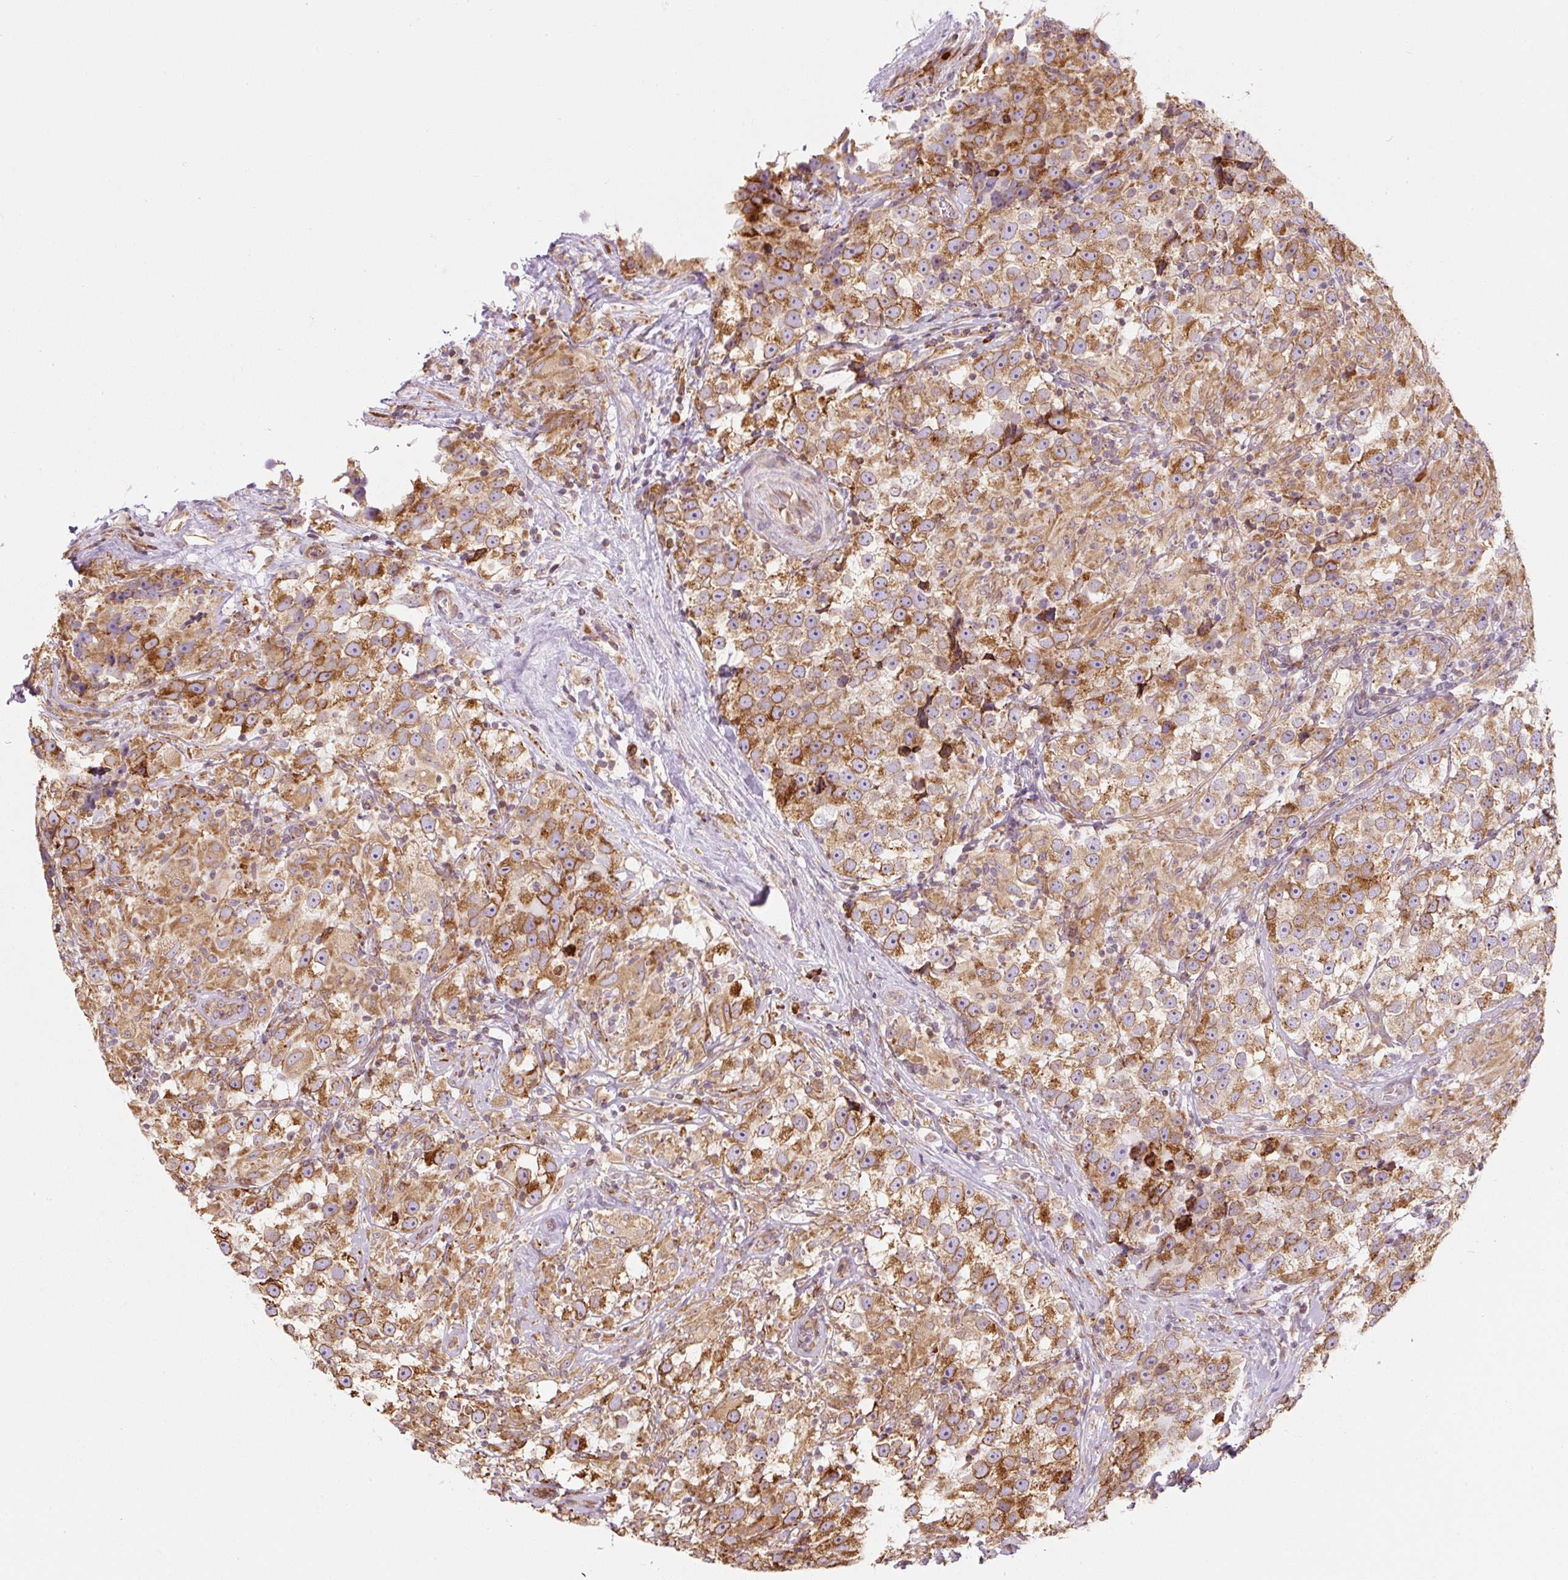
{"staining": {"intensity": "strong", "quantity": ">75%", "location": "cytoplasmic/membranous"}, "tissue": "testis cancer", "cell_type": "Tumor cells", "image_type": "cancer", "snomed": [{"axis": "morphology", "description": "Seminoma, NOS"}, {"axis": "topography", "description": "Testis"}], "caption": "Immunohistochemistry (IHC) staining of testis cancer (seminoma), which displays high levels of strong cytoplasmic/membranous positivity in approximately >75% of tumor cells indicating strong cytoplasmic/membranous protein expression. The staining was performed using DAB (3,3'-diaminobenzidine) (brown) for protein detection and nuclei were counterstained in hematoxylin (blue).", "gene": "PRKCSH", "patient": {"sex": "male", "age": 46}}